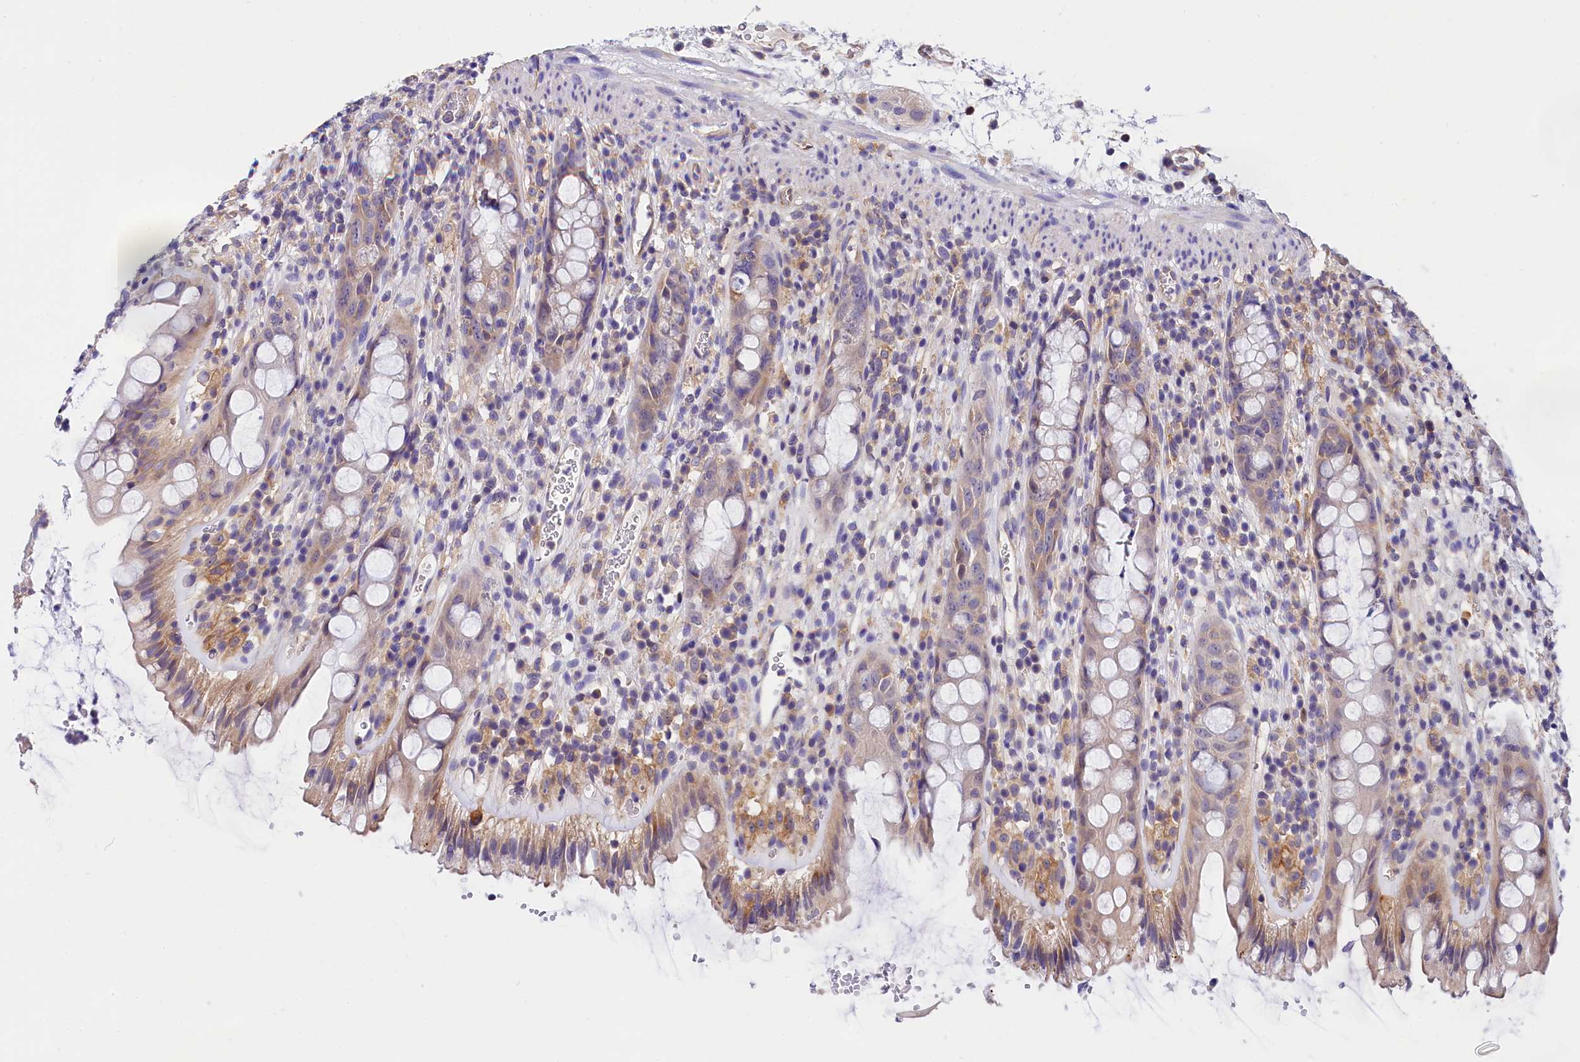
{"staining": {"intensity": "weak", "quantity": ">75%", "location": "cytoplasmic/membranous"}, "tissue": "rectum", "cell_type": "Glandular cells", "image_type": "normal", "snomed": [{"axis": "morphology", "description": "Normal tissue, NOS"}, {"axis": "topography", "description": "Rectum"}], "caption": "Weak cytoplasmic/membranous positivity is seen in approximately >75% of glandular cells in unremarkable rectum. (DAB = brown stain, brightfield microscopy at high magnification).", "gene": "OAS3", "patient": {"sex": "female", "age": 57}}